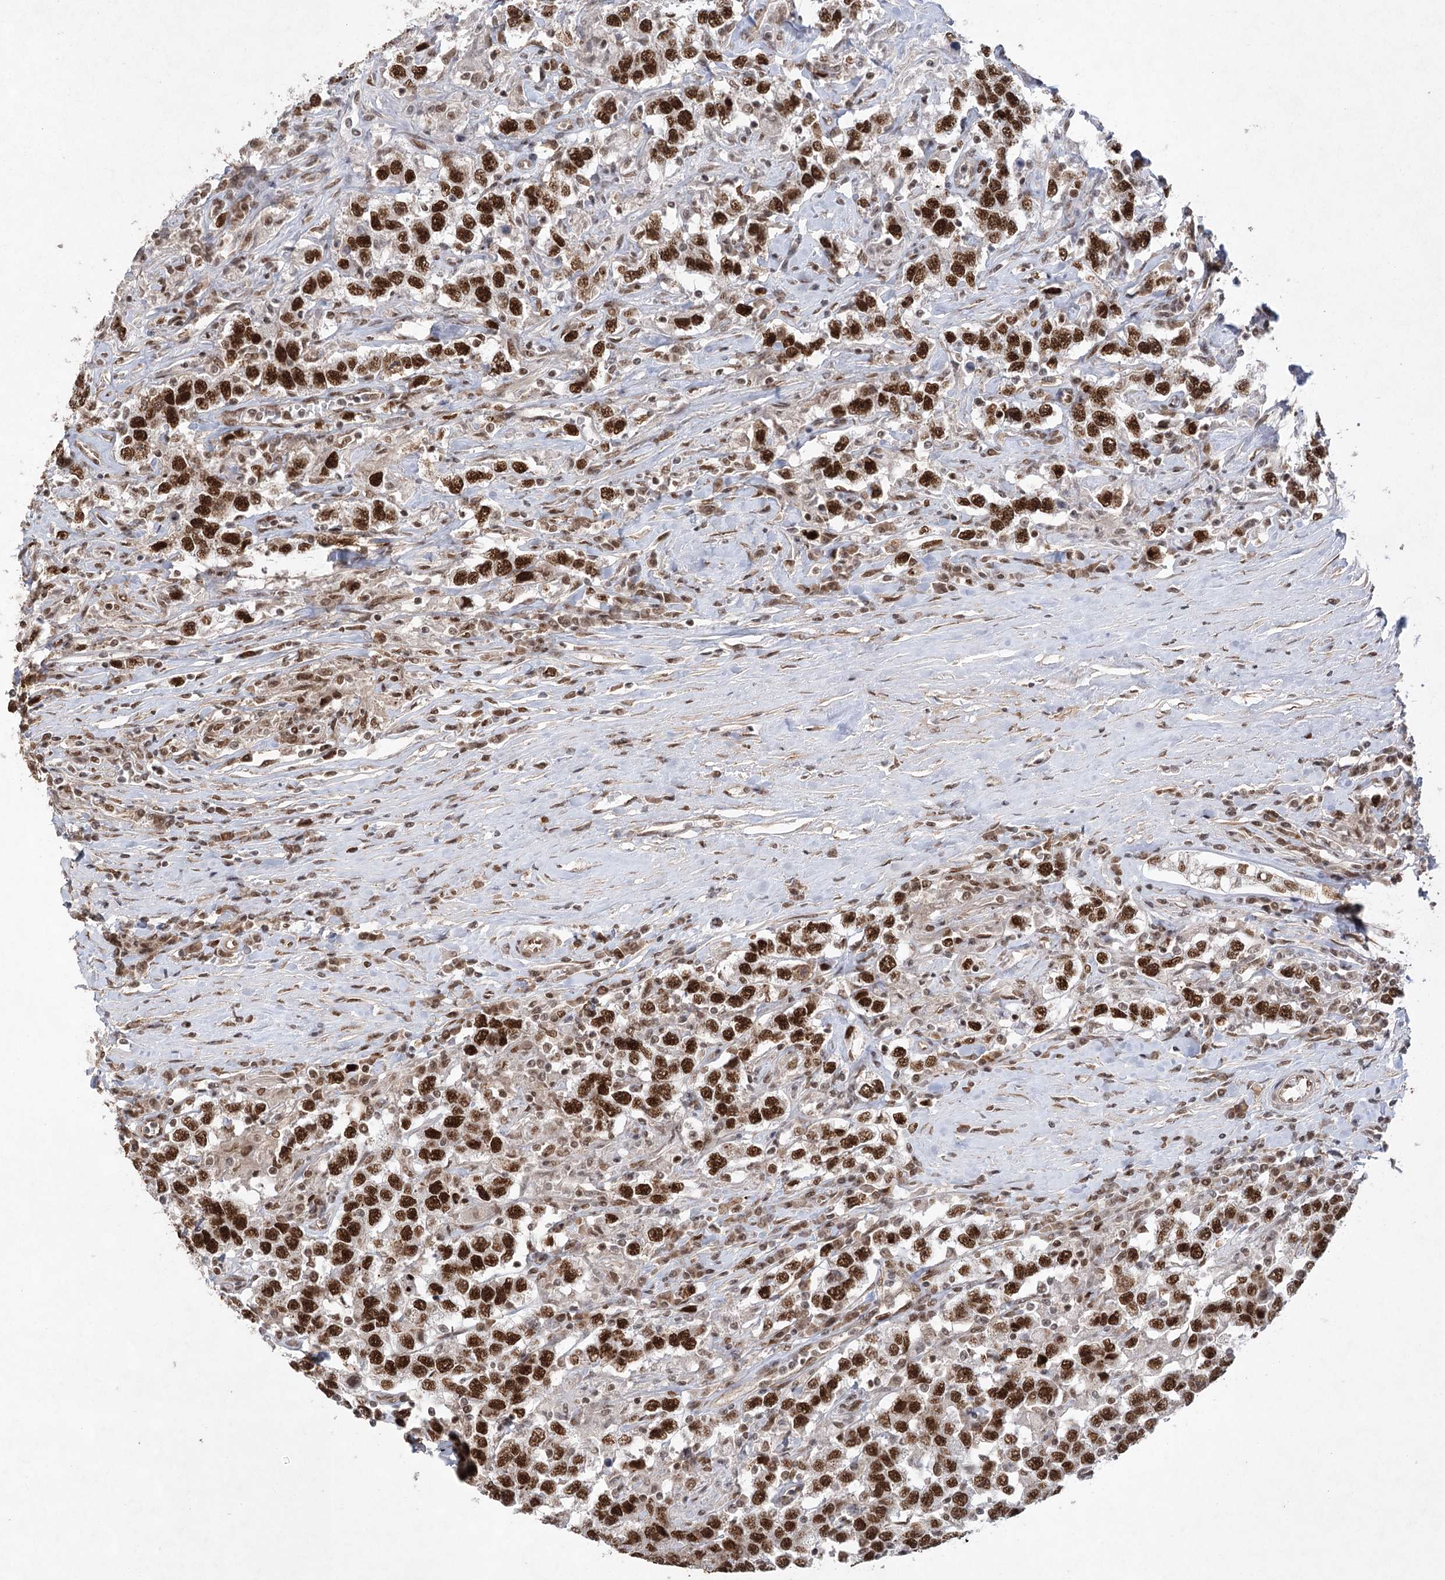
{"staining": {"intensity": "strong", "quantity": ">75%", "location": "nuclear"}, "tissue": "testis cancer", "cell_type": "Tumor cells", "image_type": "cancer", "snomed": [{"axis": "morphology", "description": "Seminoma, NOS"}, {"axis": "topography", "description": "Testis"}], "caption": "Seminoma (testis) tissue demonstrates strong nuclear positivity in about >75% of tumor cells", "gene": "ZCCHC8", "patient": {"sex": "male", "age": 41}}